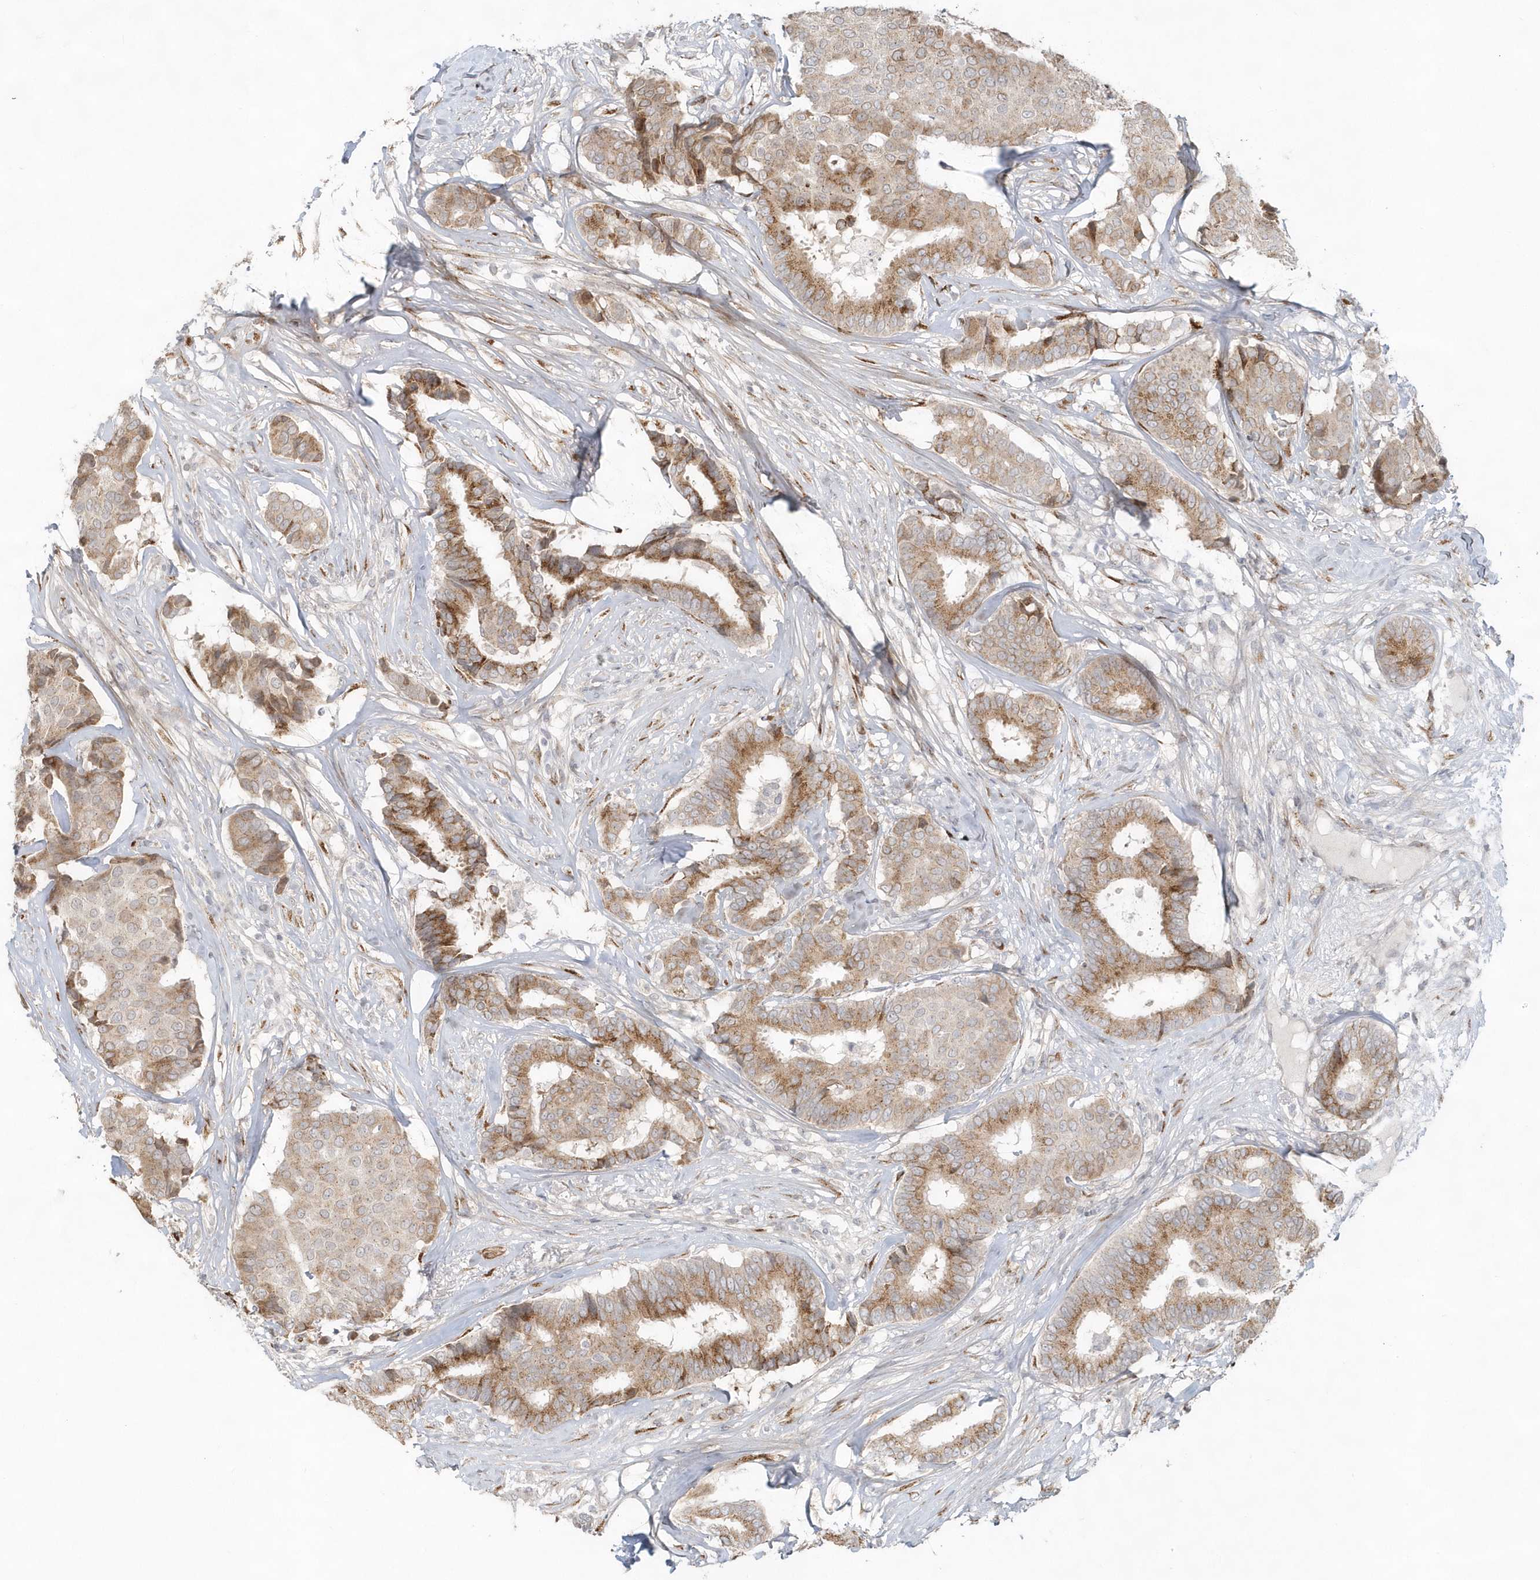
{"staining": {"intensity": "moderate", "quantity": "25%-75%", "location": "cytoplasmic/membranous"}, "tissue": "breast cancer", "cell_type": "Tumor cells", "image_type": "cancer", "snomed": [{"axis": "morphology", "description": "Duct carcinoma"}, {"axis": "topography", "description": "Breast"}], "caption": "Moderate cytoplasmic/membranous protein positivity is appreciated in about 25%-75% of tumor cells in breast cancer (intraductal carcinoma). Nuclei are stained in blue.", "gene": "DHFR", "patient": {"sex": "female", "age": 75}}